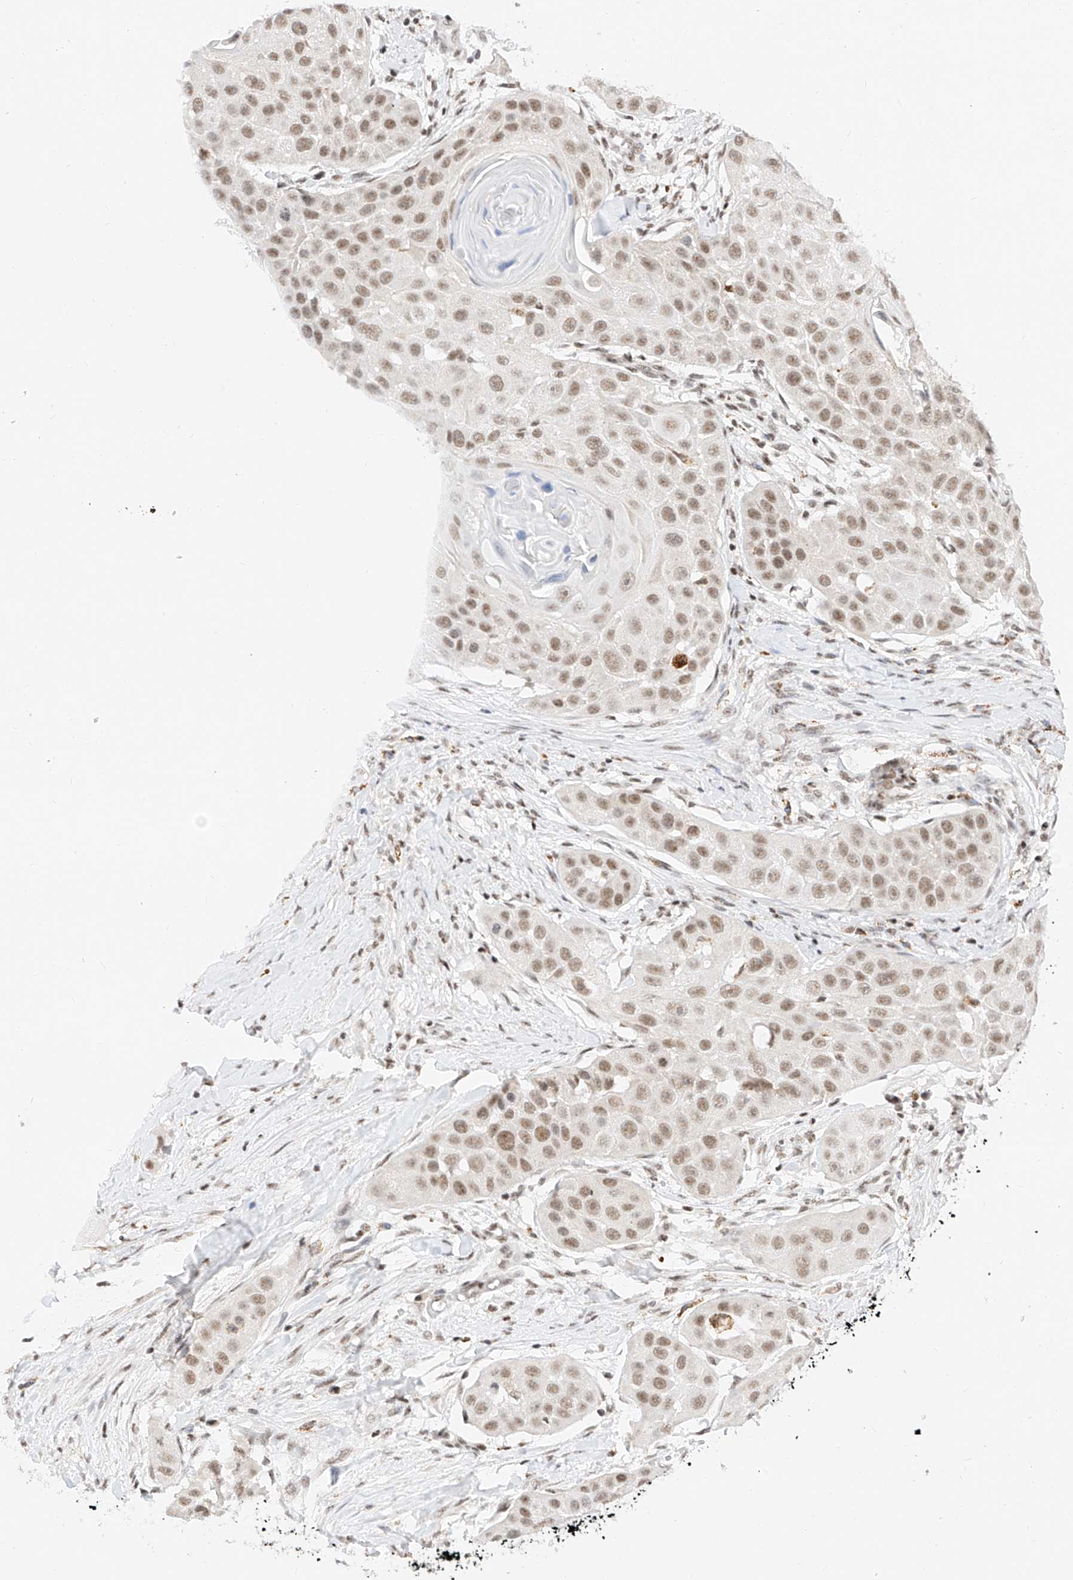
{"staining": {"intensity": "moderate", "quantity": ">75%", "location": "nuclear"}, "tissue": "head and neck cancer", "cell_type": "Tumor cells", "image_type": "cancer", "snomed": [{"axis": "morphology", "description": "Normal tissue, NOS"}, {"axis": "morphology", "description": "Squamous cell carcinoma, NOS"}, {"axis": "topography", "description": "Skeletal muscle"}, {"axis": "topography", "description": "Head-Neck"}], "caption": "Brown immunohistochemical staining in human head and neck squamous cell carcinoma shows moderate nuclear expression in approximately >75% of tumor cells.", "gene": "NRF1", "patient": {"sex": "male", "age": 51}}